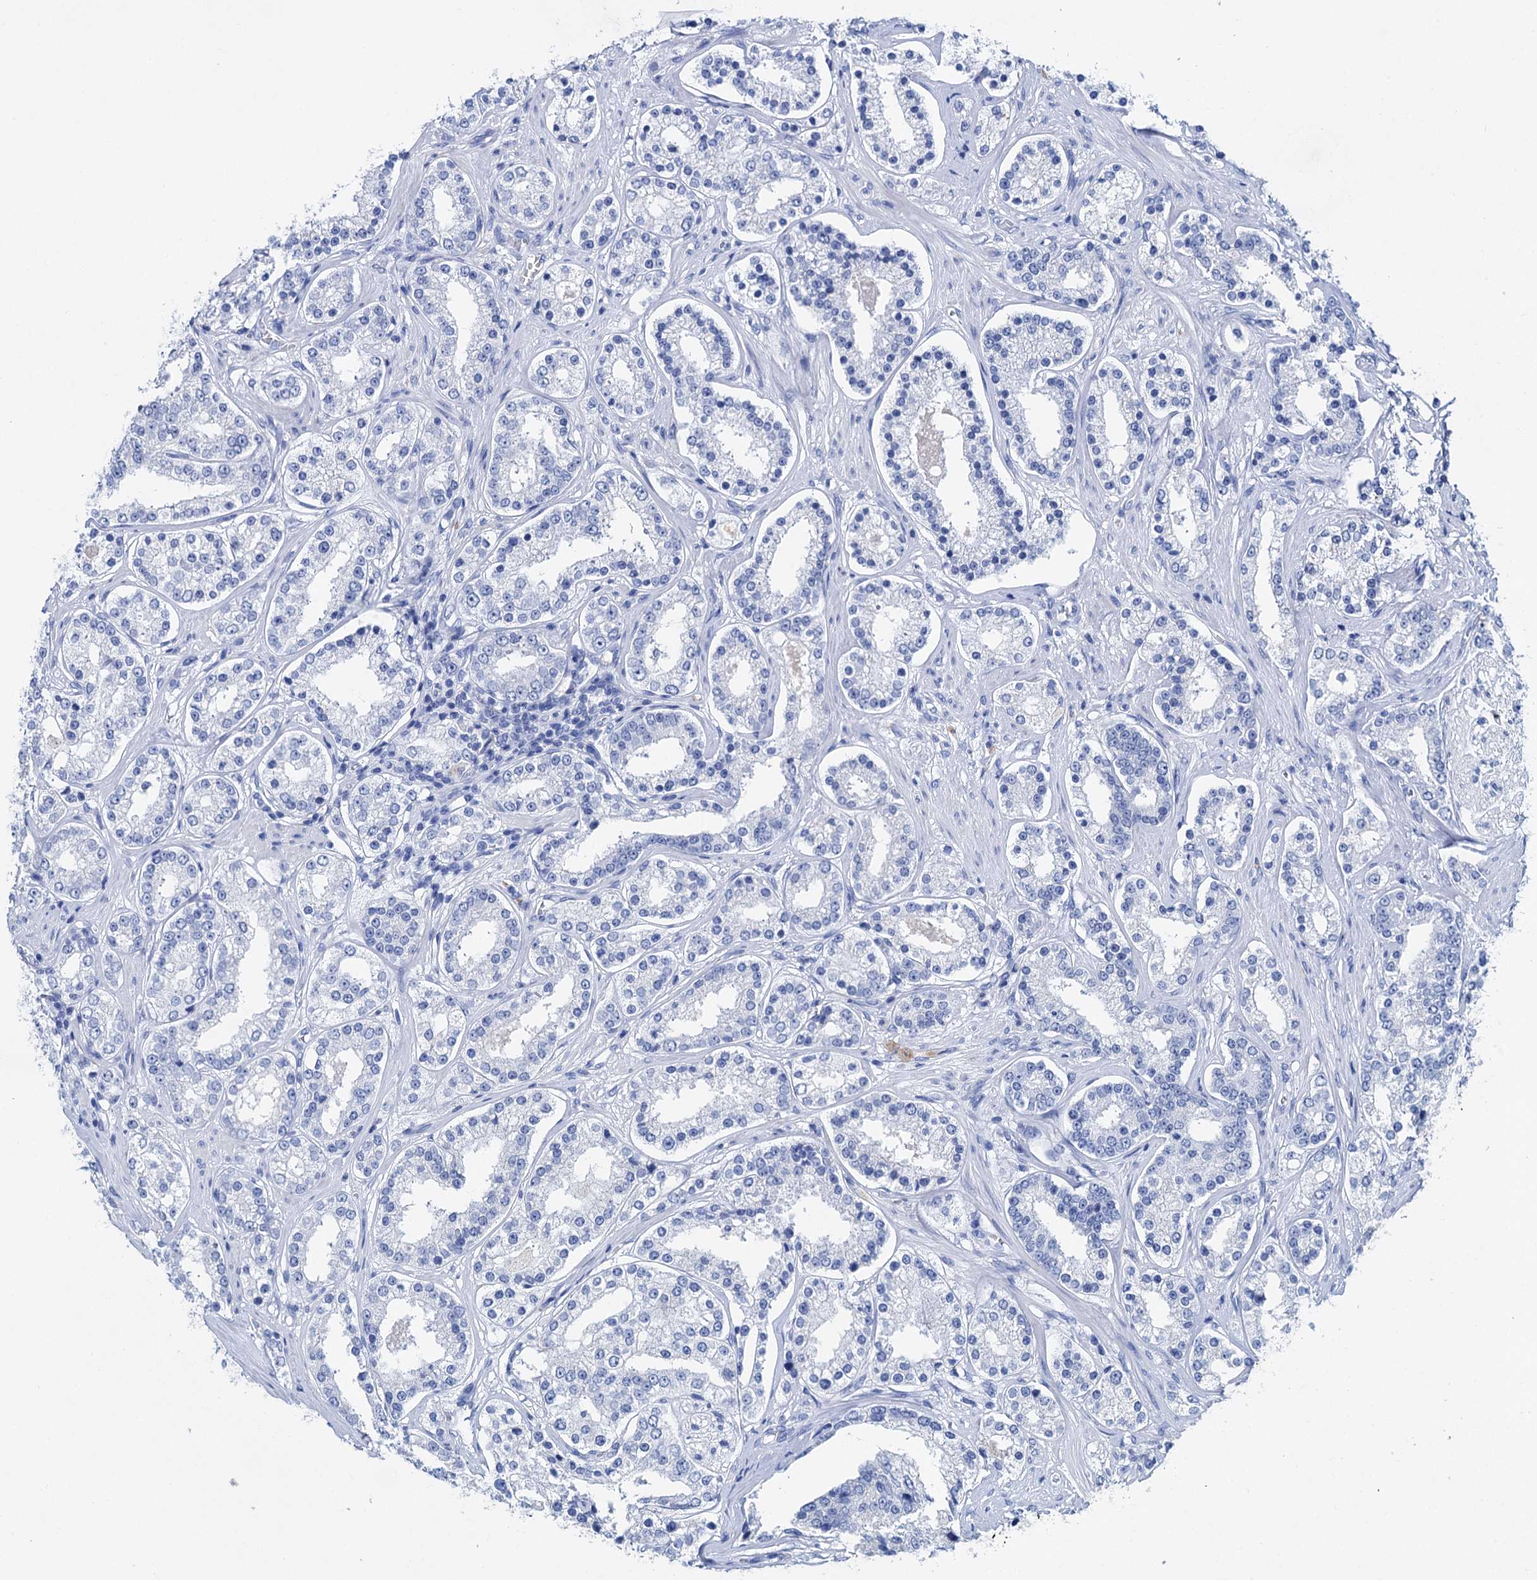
{"staining": {"intensity": "negative", "quantity": "none", "location": "none"}, "tissue": "prostate cancer", "cell_type": "Tumor cells", "image_type": "cancer", "snomed": [{"axis": "morphology", "description": "Normal tissue, NOS"}, {"axis": "morphology", "description": "Adenocarcinoma, High grade"}, {"axis": "topography", "description": "Prostate"}], "caption": "This is an immunohistochemistry micrograph of human adenocarcinoma (high-grade) (prostate). There is no staining in tumor cells.", "gene": "BRINP1", "patient": {"sex": "male", "age": 83}}